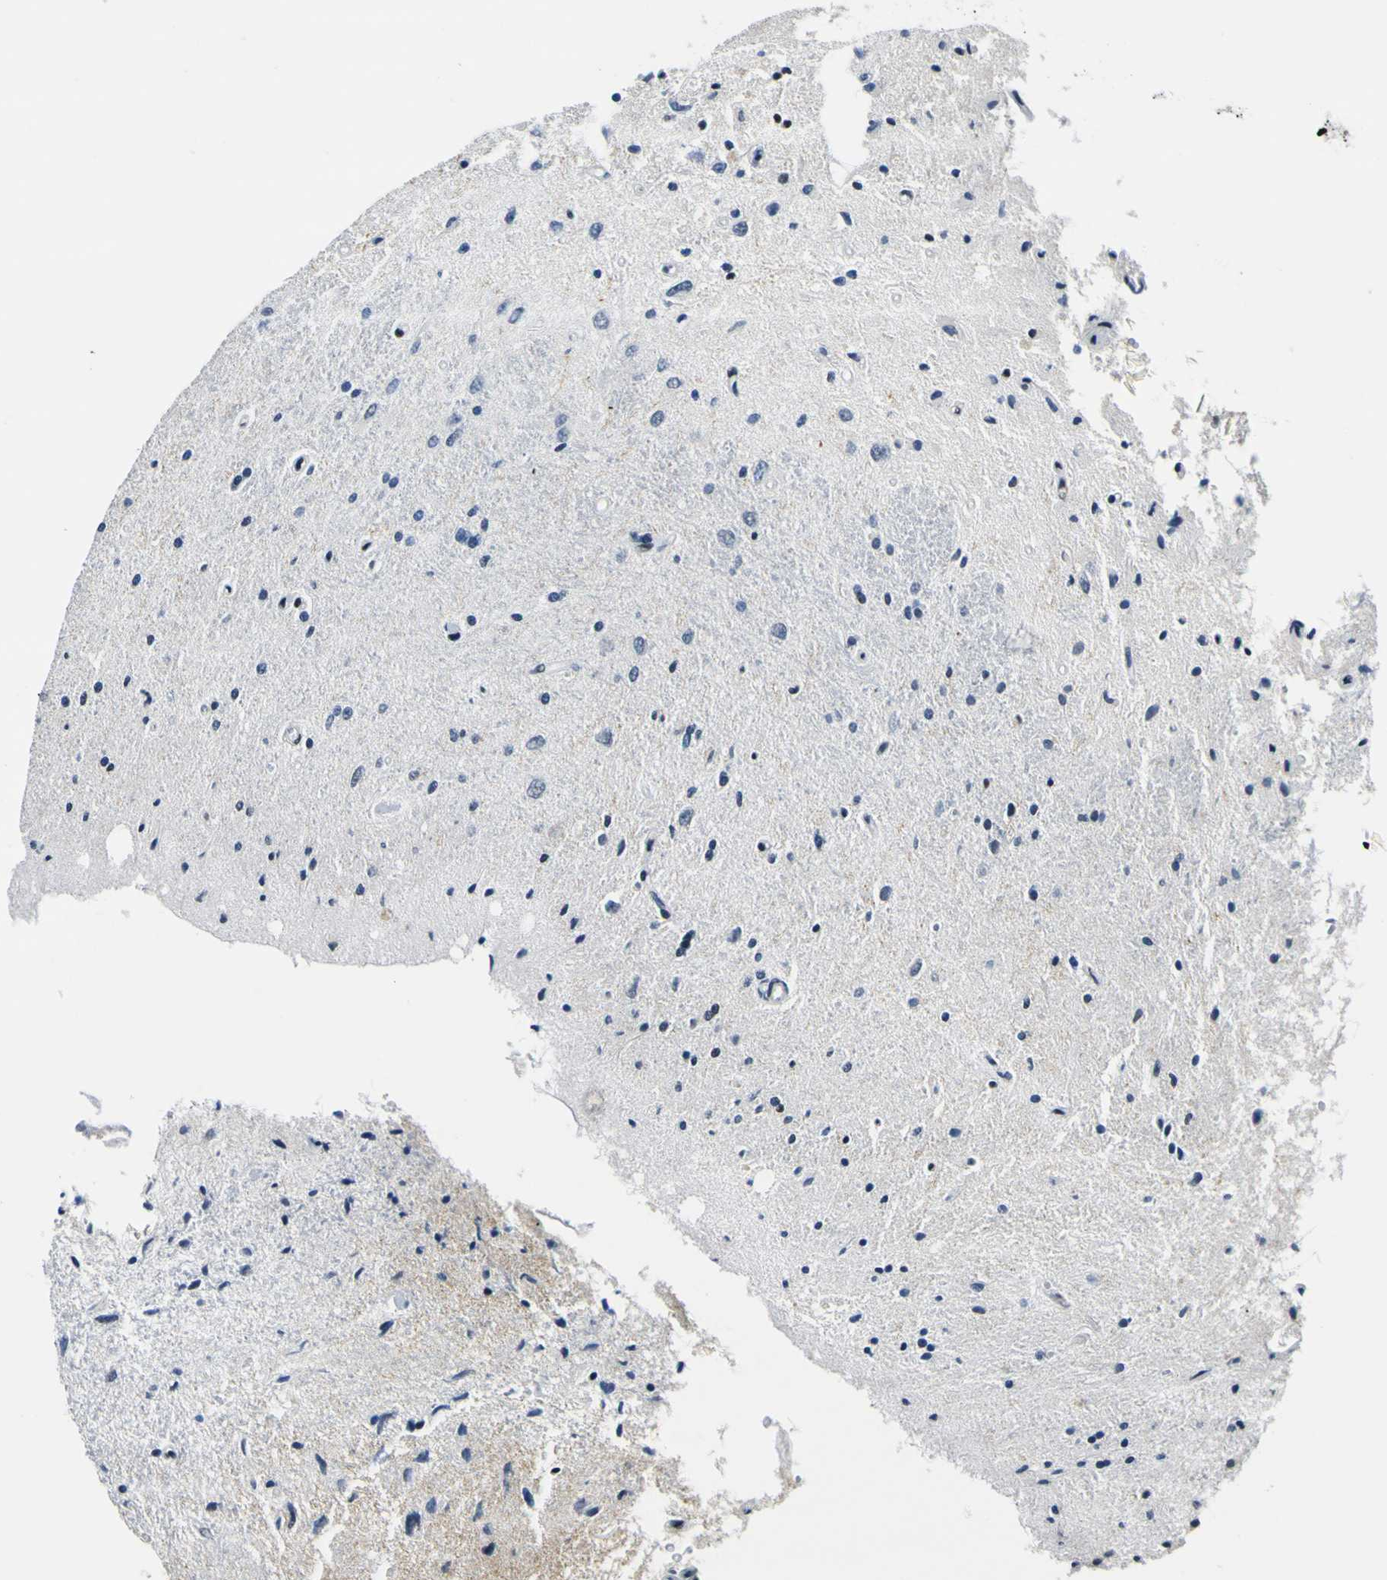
{"staining": {"intensity": "negative", "quantity": "none", "location": "none"}, "tissue": "glioma", "cell_type": "Tumor cells", "image_type": "cancer", "snomed": [{"axis": "morphology", "description": "Glioma, malignant, Low grade"}, {"axis": "topography", "description": "Brain"}], "caption": "This is an immunohistochemistry (IHC) photomicrograph of glioma. There is no positivity in tumor cells.", "gene": "SP1", "patient": {"sex": "male", "age": 77}}